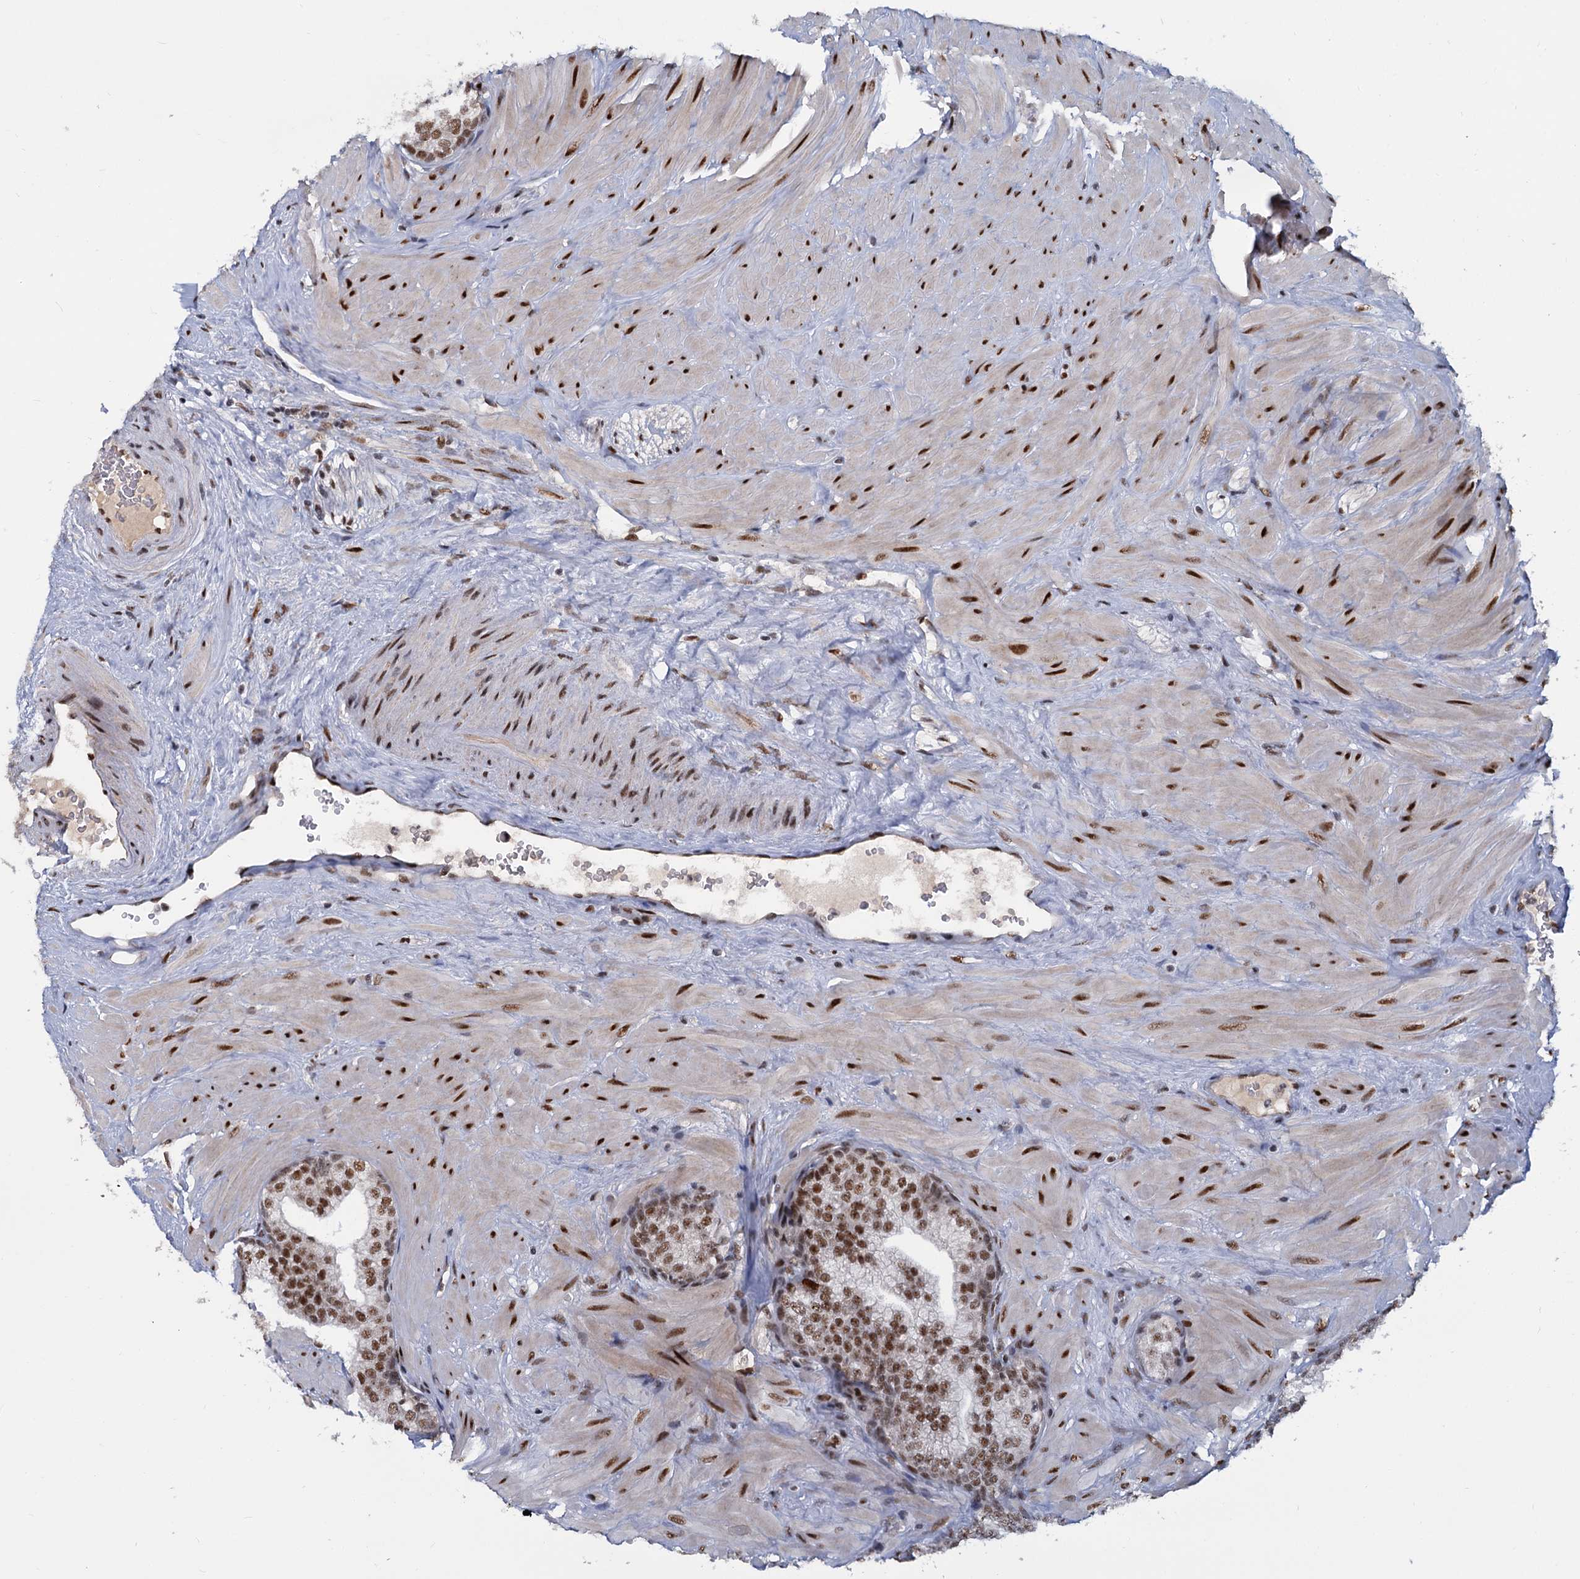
{"staining": {"intensity": "moderate", "quantity": ">75%", "location": "nuclear"}, "tissue": "prostate", "cell_type": "Glandular cells", "image_type": "normal", "snomed": [{"axis": "morphology", "description": "Normal tissue, NOS"}, {"axis": "topography", "description": "Prostate"}], "caption": "Prostate stained with DAB (3,3'-diaminobenzidine) immunohistochemistry (IHC) displays medium levels of moderate nuclear staining in approximately >75% of glandular cells.", "gene": "WBP4", "patient": {"sex": "male", "age": 60}}